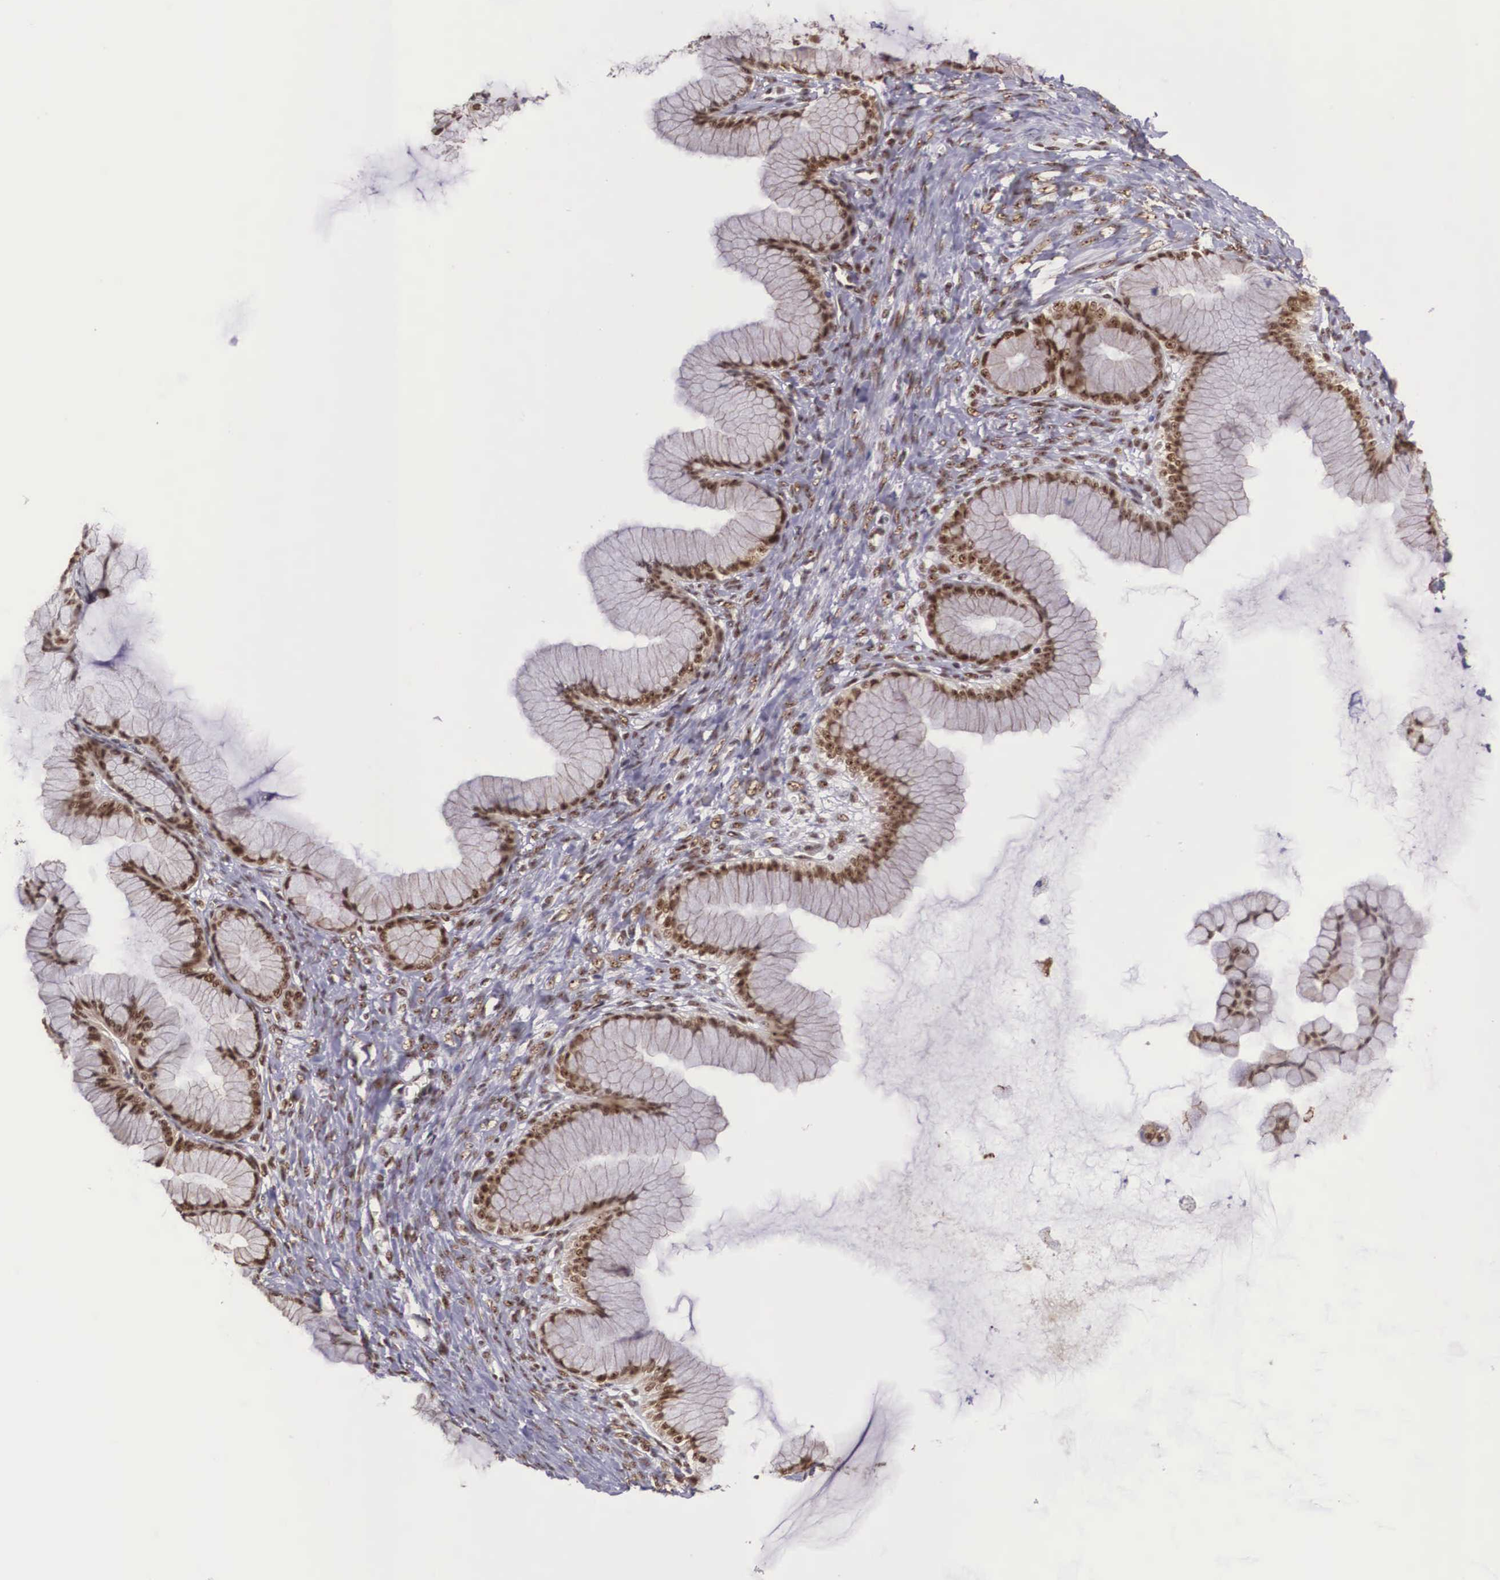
{"staining": {"intensity": "strong", "quantity": ">75%", "location": "cytoplasmic/membranous,nuclear"}, "tissue": "ovarian cancer", "cell_type": "Tumor cells", "image_type": "cancer", "snomed": [{"axis": "morphology", "description": "Cystadenocarcinoma, mucinous, NOS"}, {"axis": "topography", "description": "Ovary"}], "caption": "High-power microscopy captured an immunohistochemistry image of mucinous cystadenocarcinoma (ovarian), revealing strong cytoplasmic/membranous and nuclear staining in approximately >75% of tumor cells.", "gene": "POLR2F", "patient": {"sex": "female", "age": 41}}